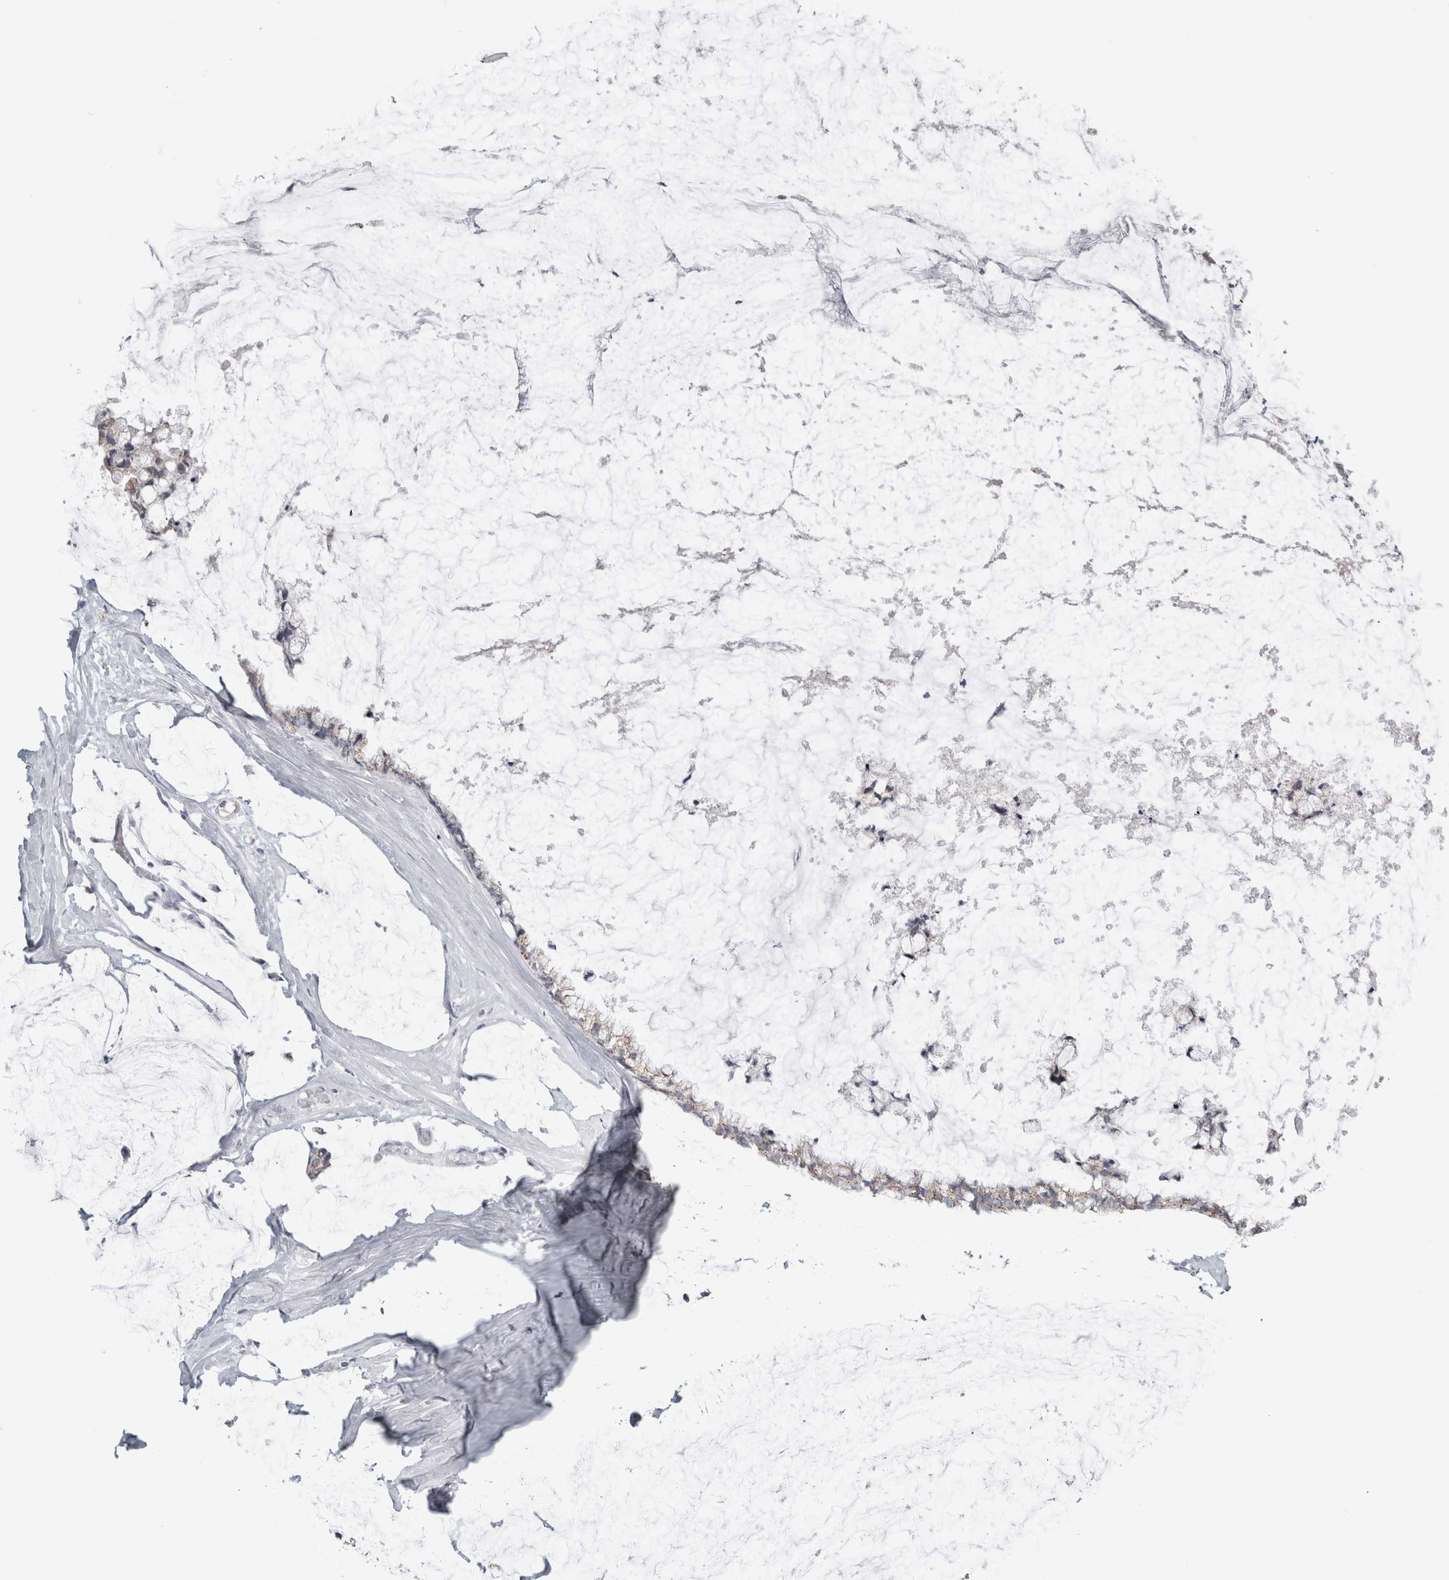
{"staining": {"intensity": "weak", "quantity": "25%-75%", "location": "cytoplasmic/membranous"}, "tissue": "ovarian cancer", "cell_type": "Tumor cells", "image_type": "cancer", "snomed": [{"axis": "morphology", "description": "Cystadenocarcinoma, mucinous, NOS"}, {"axis": "topography", "description": "Ovary"}], "caption": "A micrograph showing weak cytoplasmic/membranous expression in approximately 25%-75% of tumor cells in ovarian mucinous cystadenocarcinoma, as visualized by brown immunohistochemical staining.", "gene": "PLIN1", "patient": {"sex": "female", "age": 39}}